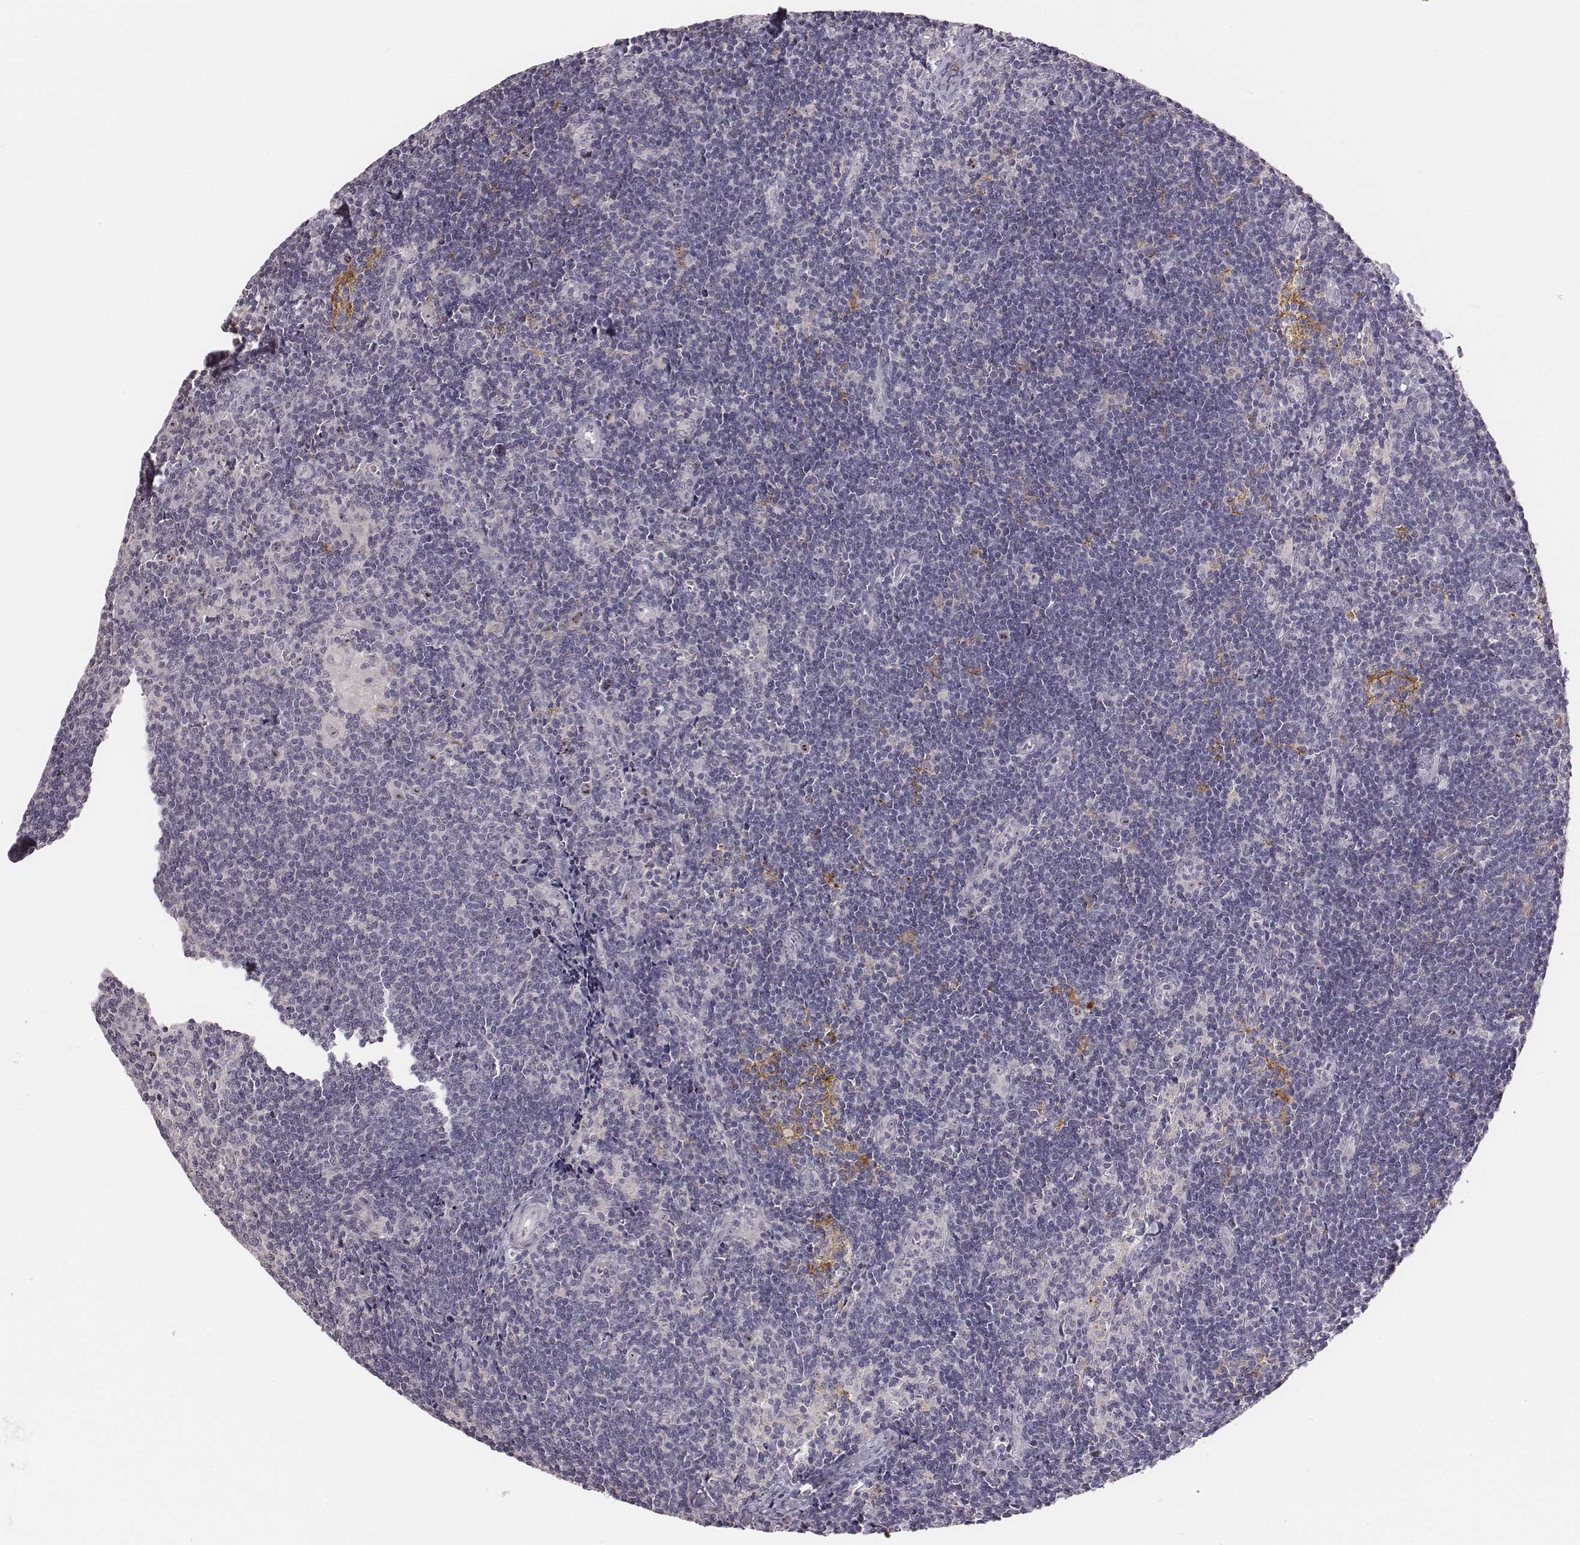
{"staining": {"intensity": "negative", "quantity": "none", "location": "none"}, "tissue": "lymph node", "cell_type": "Germinal center cells", "image_type": "normal", "snomed": [{"axis": "morphology", "description": "Normal tissue, NOS"}, {"axis": "topography", "description": "Lymph node"}], "caption": "The histopathology image shows no staining of germinal center cells in normal lymph node.", "gene": "NIFK", "patient": {"sex": "female", "age": 52}}